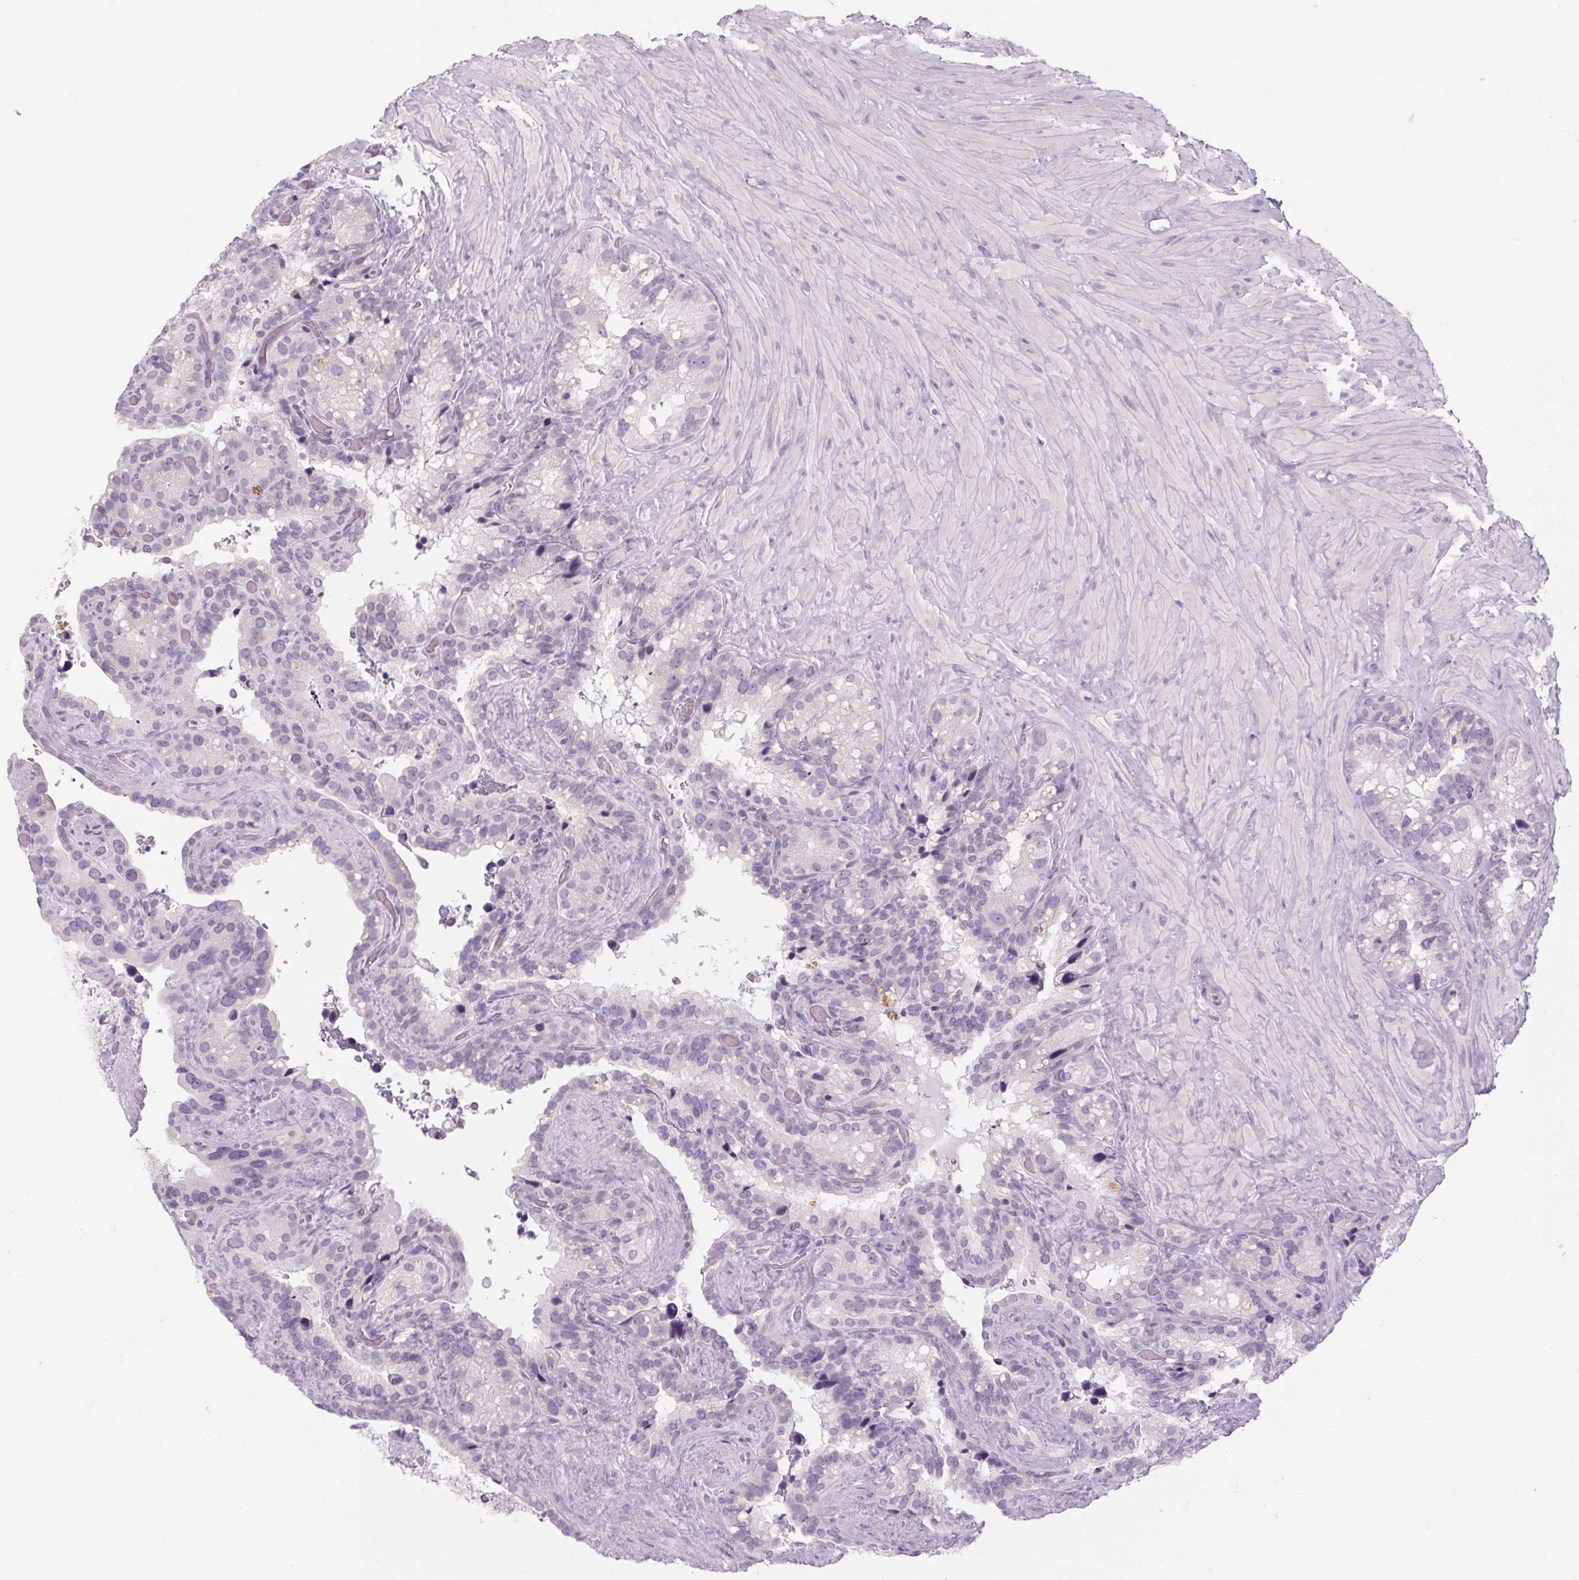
{"staining": {"intensity": "negative", "quantity": "none", "location": "none"}, "tissue": "seminal vesicle", "cell_type": "Glandular cells", "image_type": "normal", "snomed": [{"axis": "morphology", "description": "Normal tissue, NOS"}, {"axis": "topography", "description": "Seminal veicle"}], "caption": "The photomicrograph shows no staining of glandular cells in normal seminal vesicle.", "gene": "RPTN", "patient": {"sex": "male", "age": 60}}